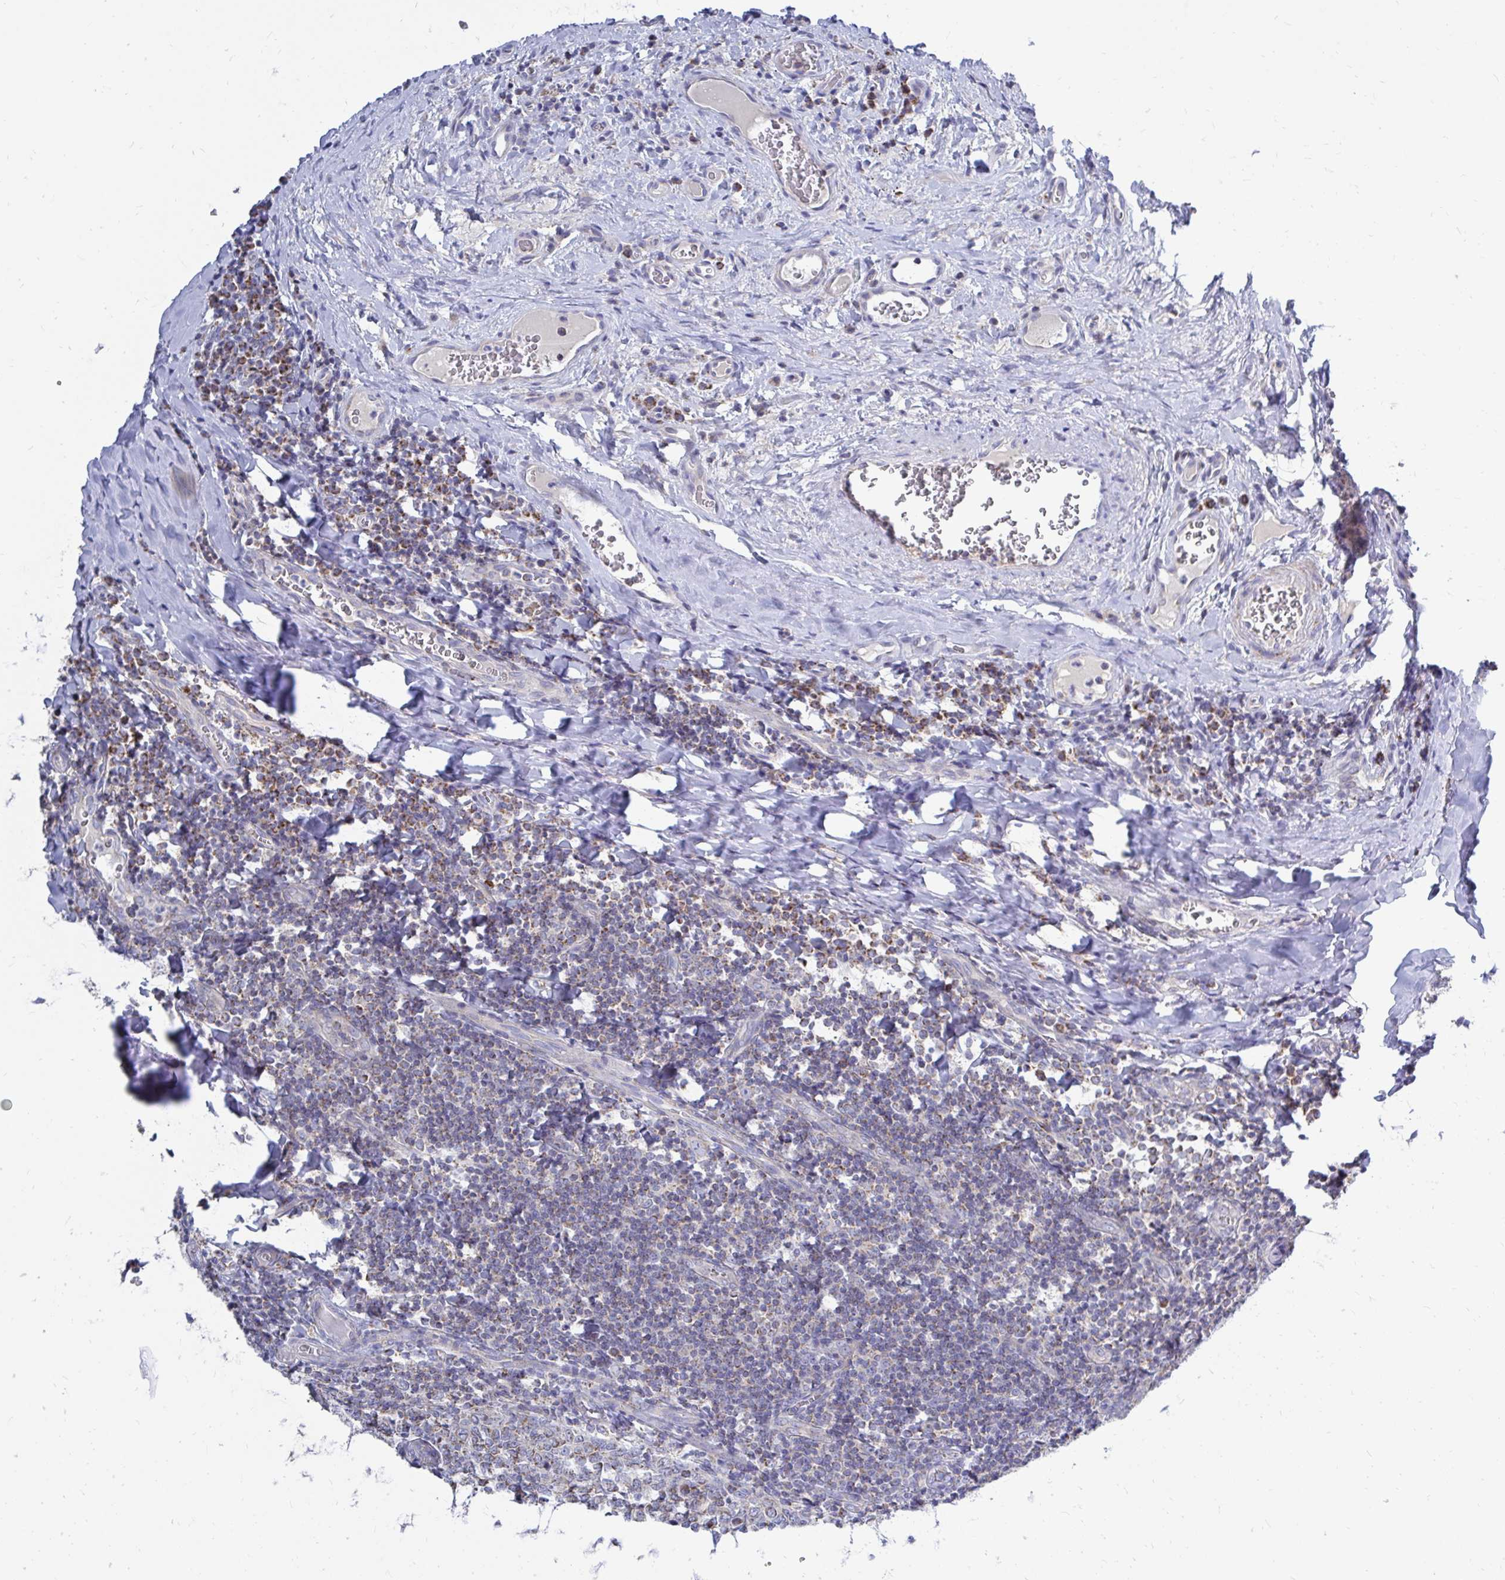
{"staining": {"intensity": "moderate", "quantity": "25%-75%", "location": "cytoplasmic/membranous"}, "tissue": "tonsil", "cell_type": "Germinal center cells", "image_type": "normal", "snomed": [{"axis": "morphology", "description": "Normal tissue, NOS"}, {"axis": "morphology", "description": "Inflammation, NOS"}, {"axis": "topography", "description": "Tonsil"}], "caption": "Immunohistochemistry (IHC) of normal tonsil exhibits medium levels of moderate cytoplasmic/membranous expression in about 25%-75% of germinal center cells.", "gene": "OR10R2", "patient": {"sex": "female", "age": 31}}